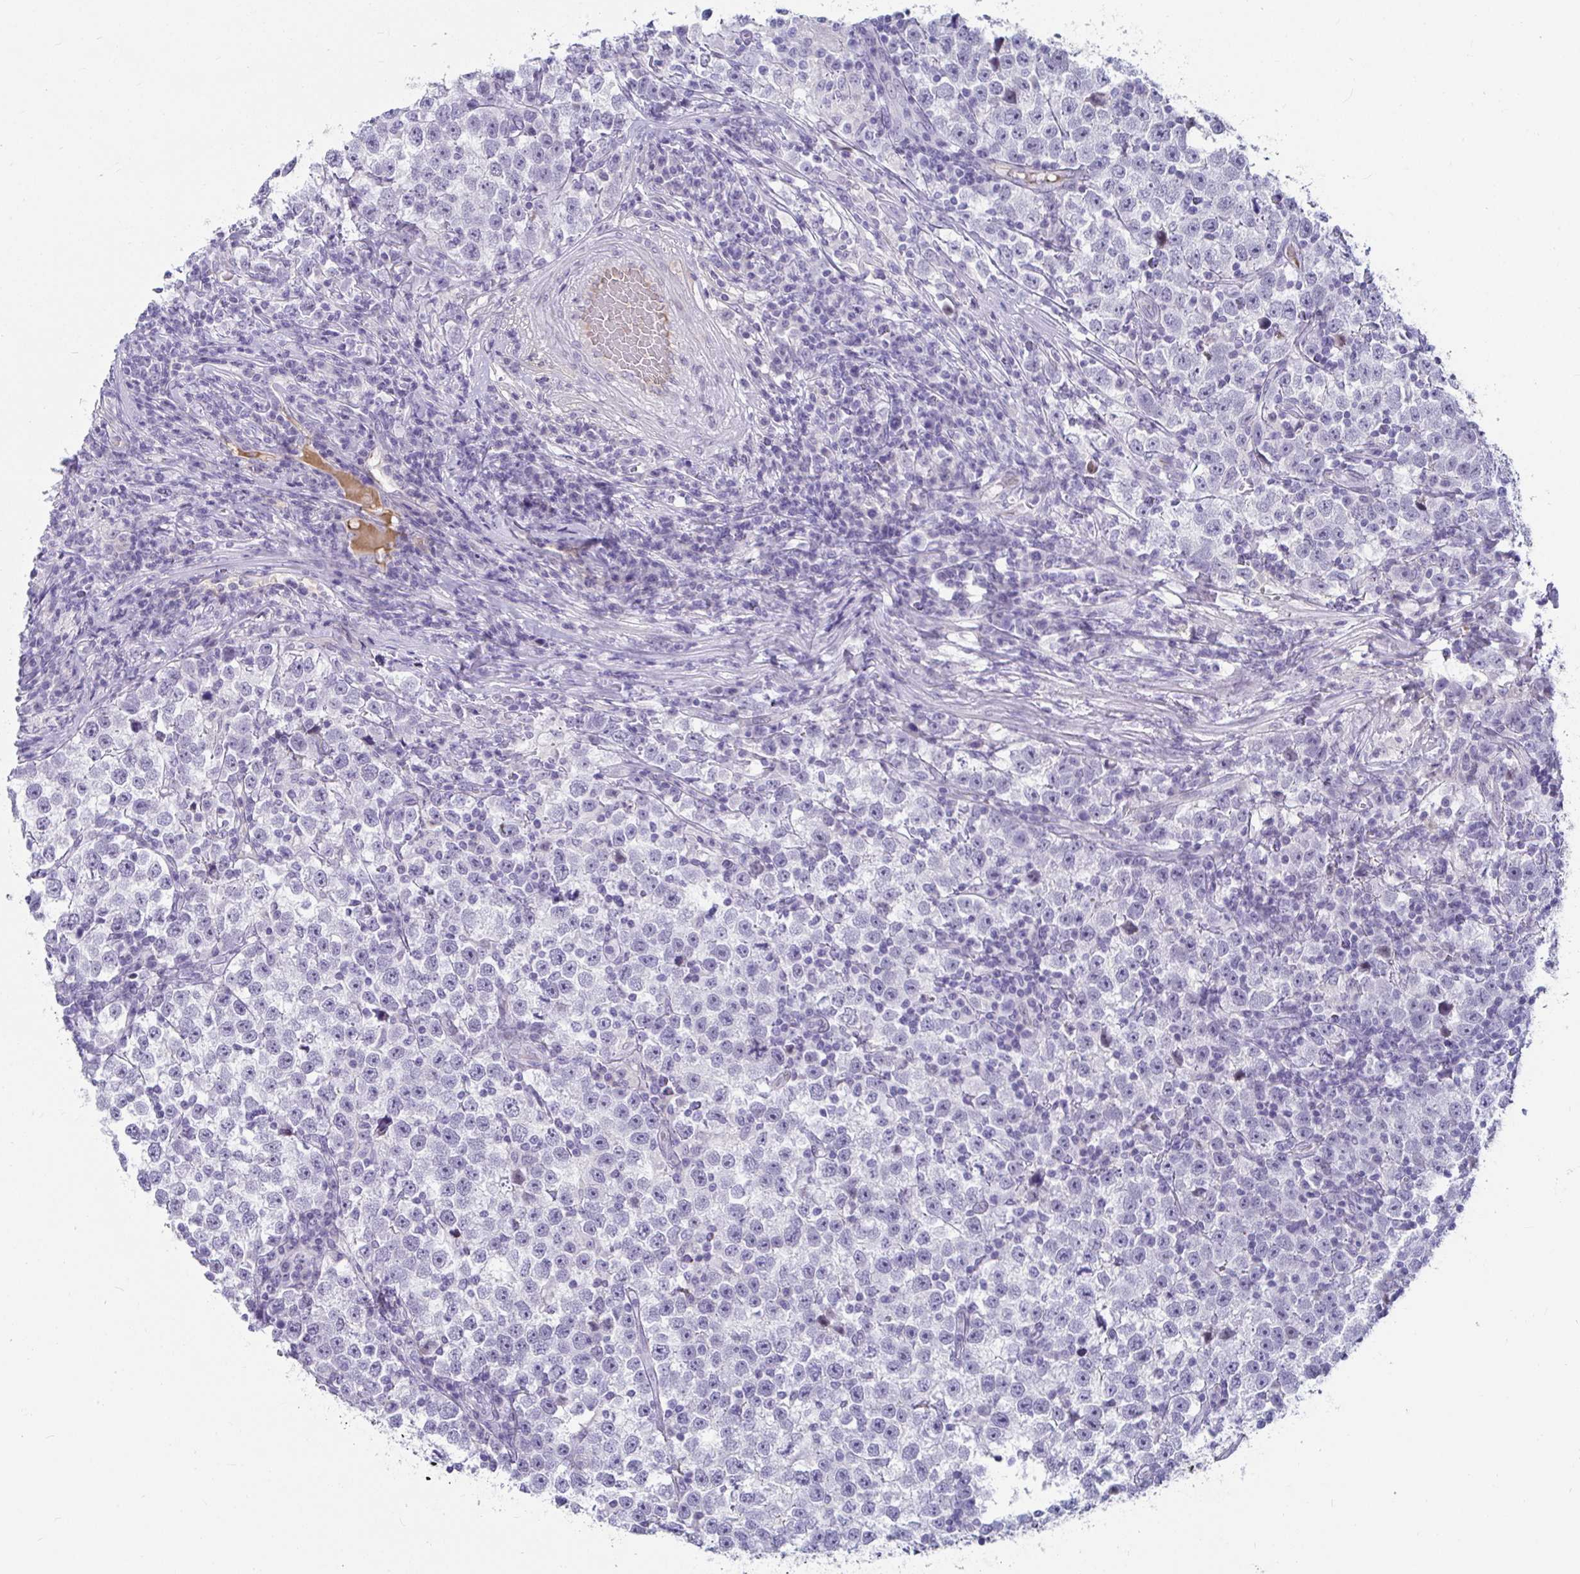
{"staining": {"intensity": "negative", "quantity": "none", "location": "none"}, "tissue": "testis cancer", "cell_type": "Tumor cells", "image_type": "cancer", "snomed": [{"axis": "morphology", "description": "Seminoma, NOS"}, {"axis": "topography", "description": "Testis"}], "caption": "A micrograph of human testis cancer (seminoma) is negative for staining in tumor cells.", "gene": "NPY", "patient": {"sex": "male", "age": 43}}